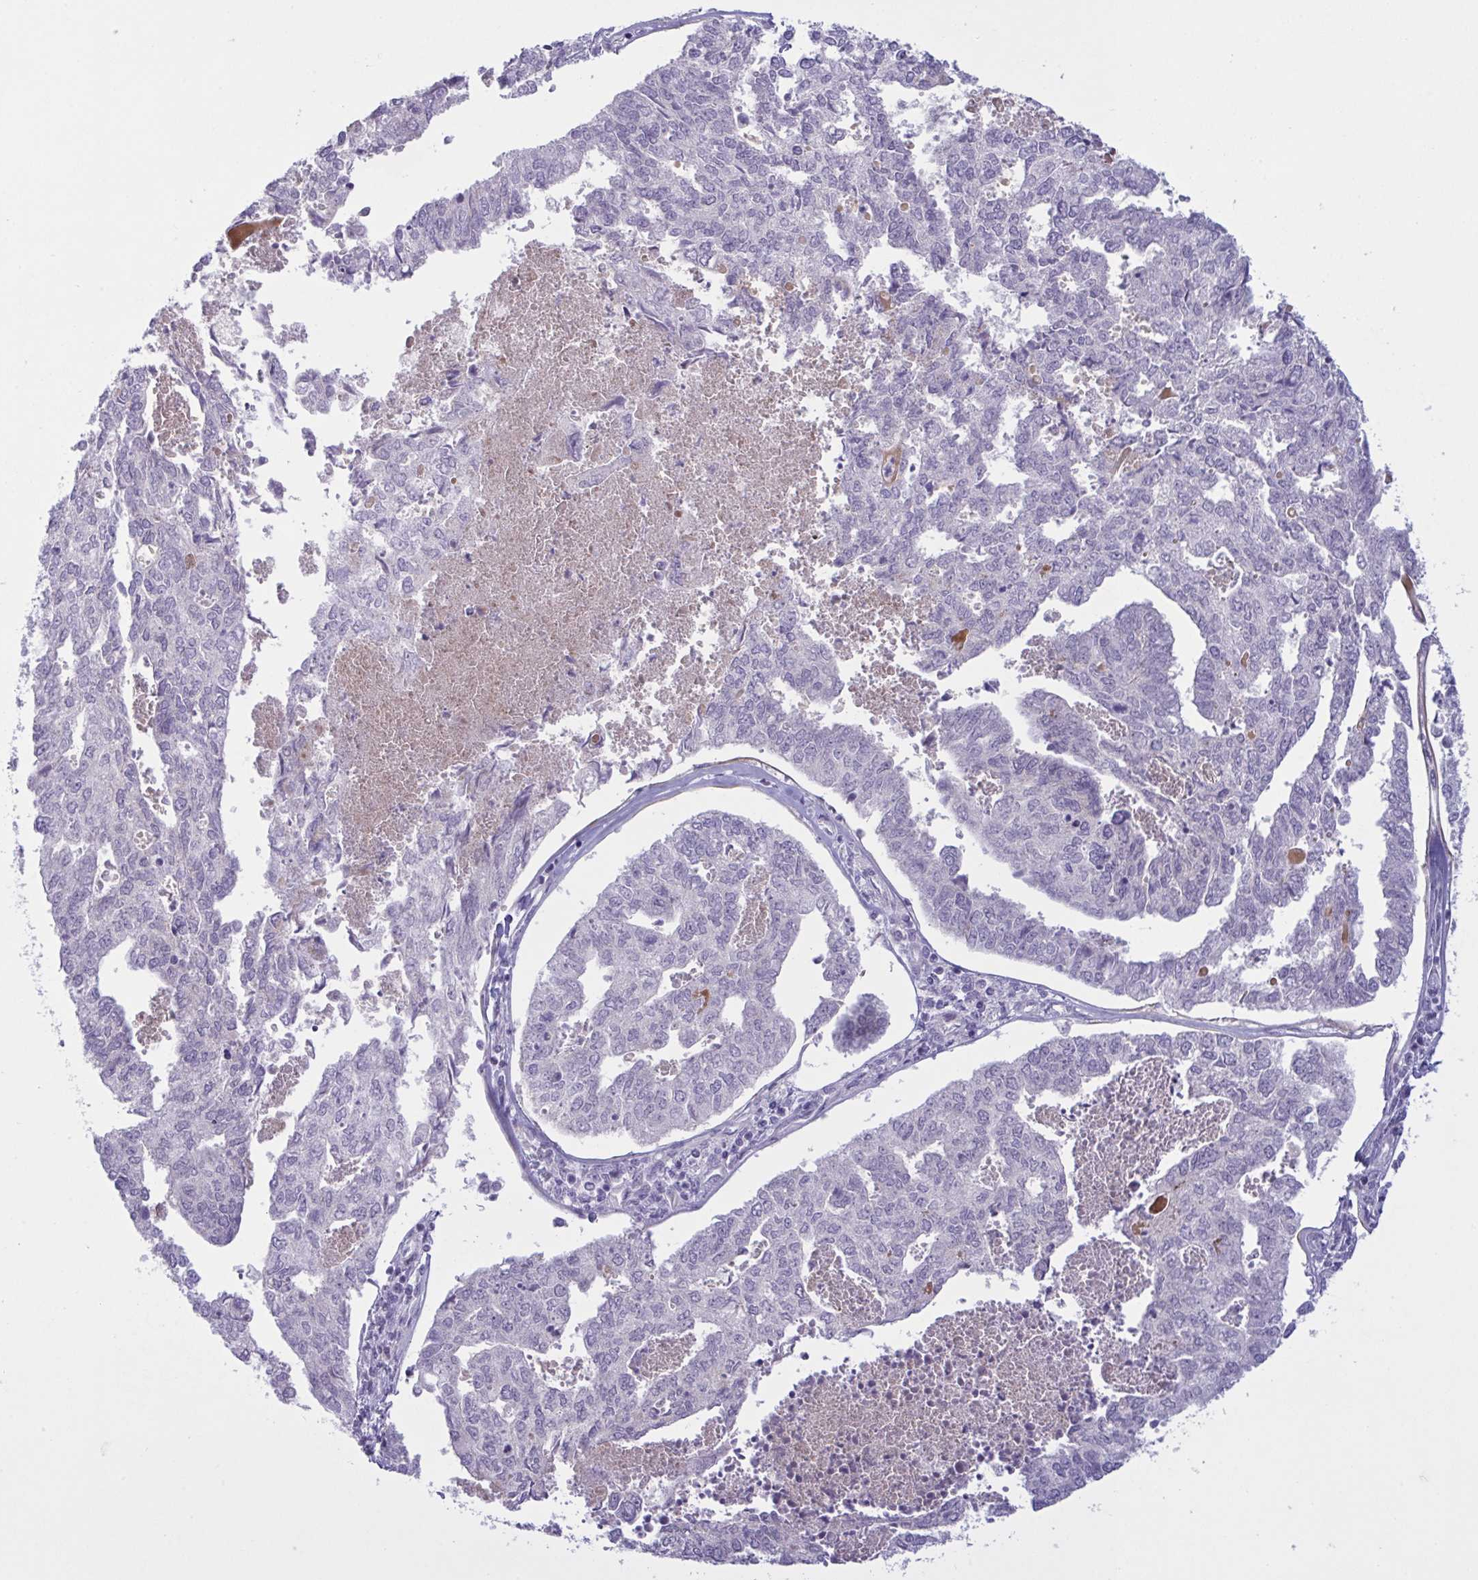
{"staining": {"intensity": "negative", "quantity": "none", "location": "none"}, "tissue": "endometrial cancer", "cell_type": "Tumor cells", "image_type": "cancer", "snomed": [{"axis": "morphology", "description": "Adenocarcinoma, NOS"}, {"axis": "topography", "description": "Endometrium"}], "caption": "Immunohistochemical staining of endometrial cancer demonstrates no significant staining in tumor cells.", "gene": "VWC2", "patient": {"sex": "female", "age": 73}}